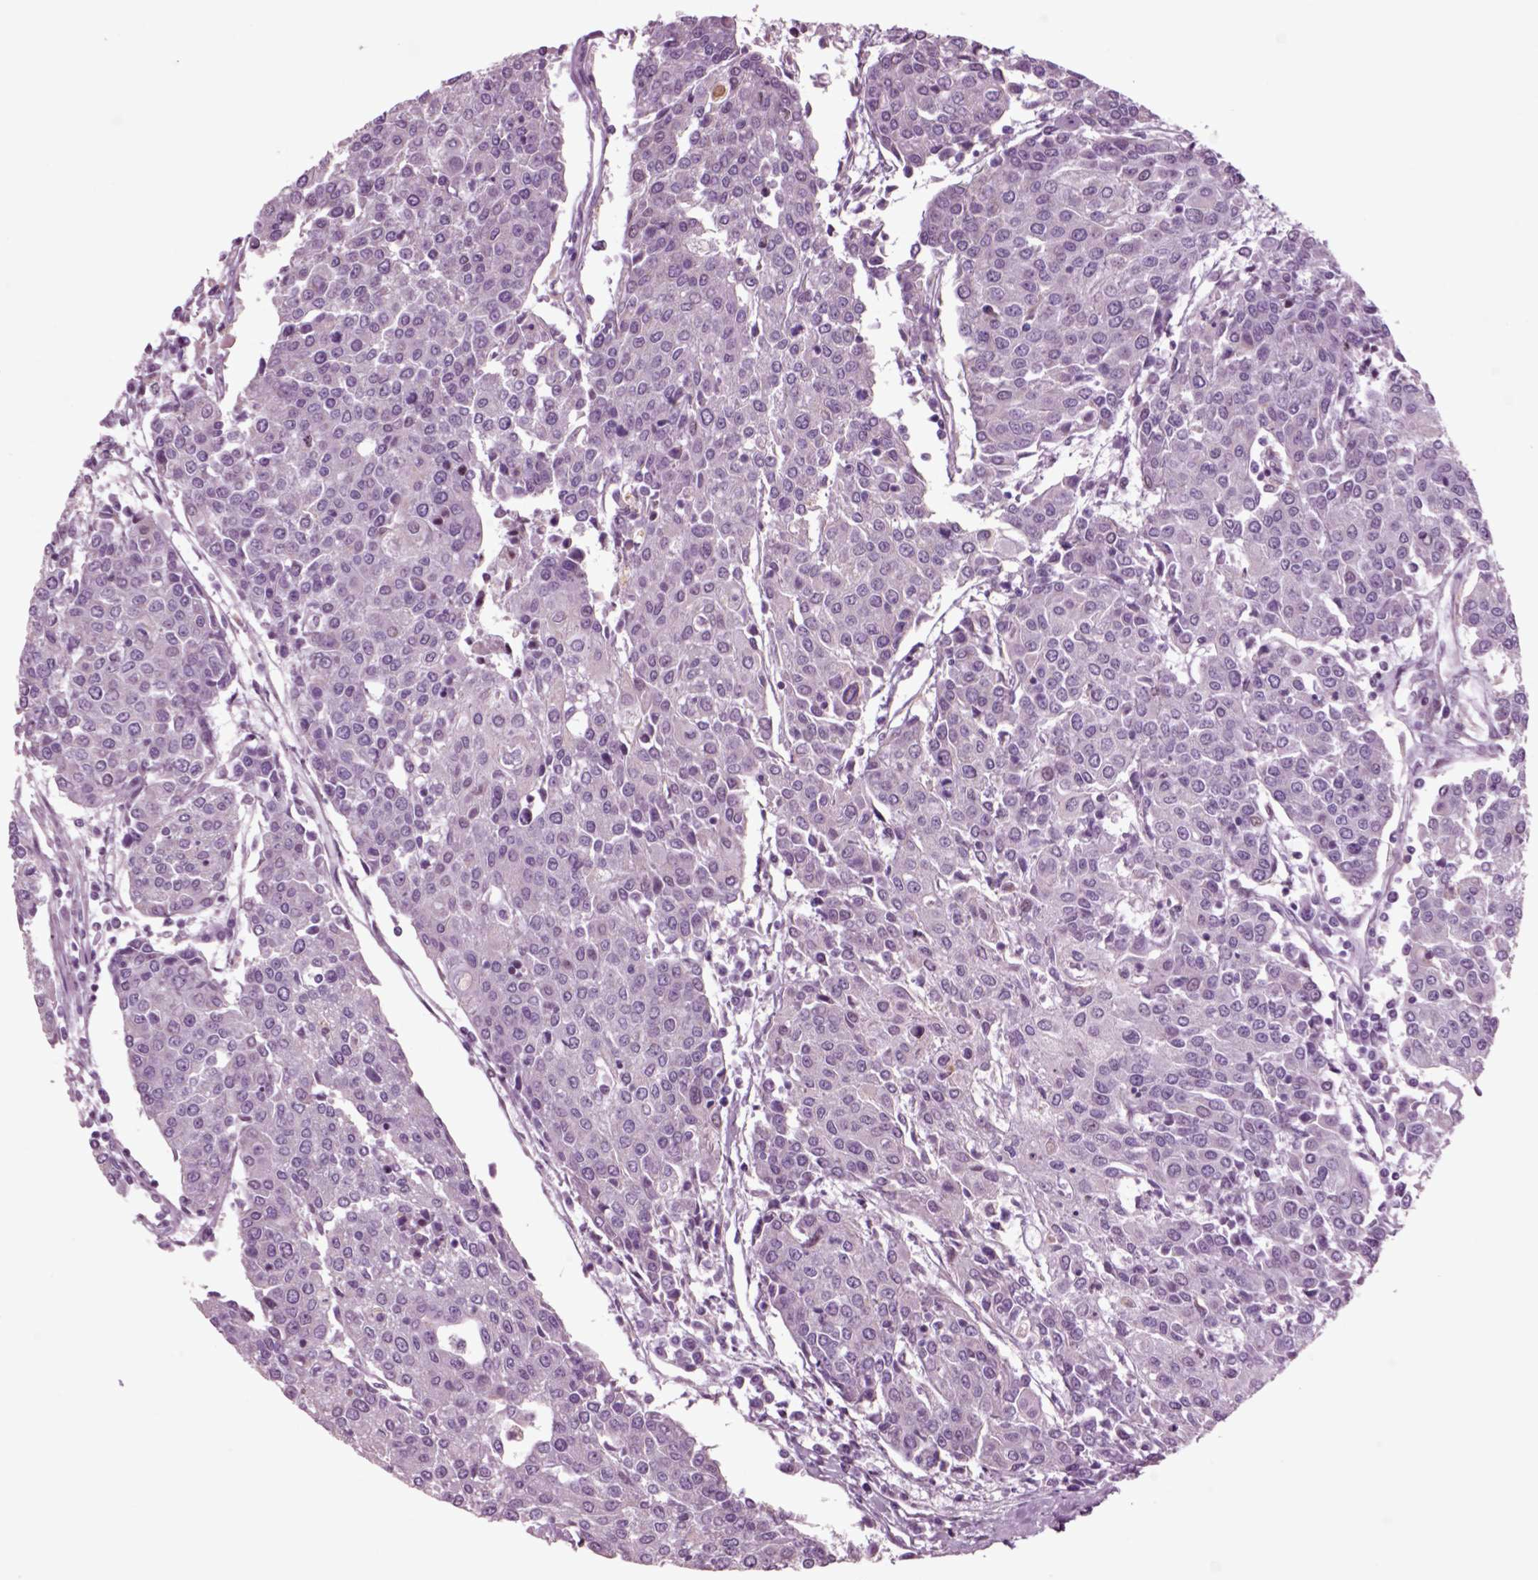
{"staining": {"intensity": "negative", "quantity": "none", "location": "none"}, "tissue": "urothelial cancer", "cell_type": "Tumor cells", "image_type": "cancer", "snomed": [{"axis": "morphology", "description": "Urothelial carcinoma, High grade"}, {"axis": "topography", "description": "Urinary bladder"}], "caption": "Tumor cells are negative for brown protein staining in urothelial carcinoma (high-grade). Nuclei are stained in blue.", "gene": "CHGB", "patient": {"sex": "female", "age": 85}}